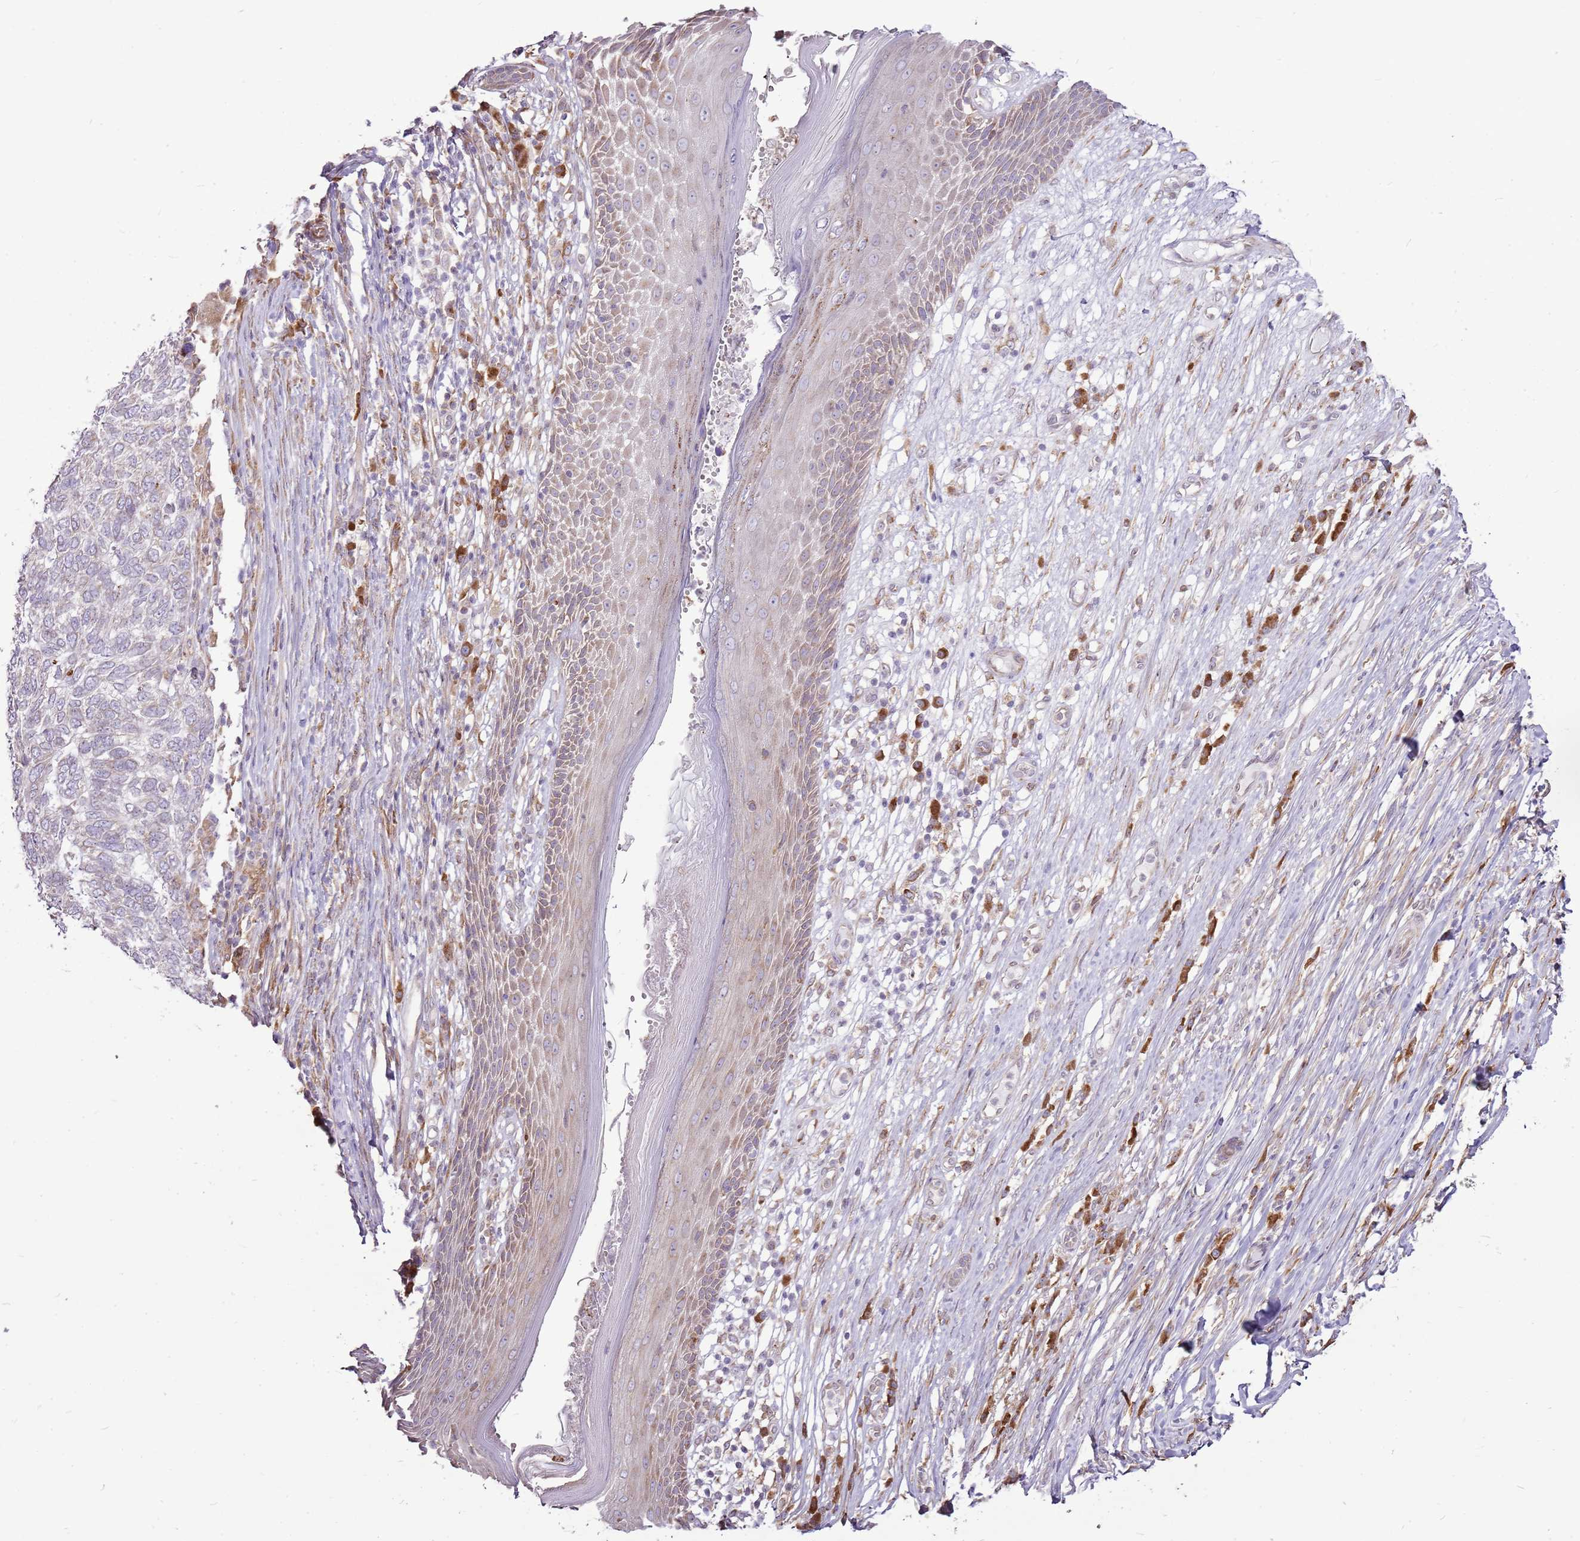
{"staining": {"intensity": "negative", "quantity": "none", "location": "none"}, "tissue": "skin cancer", "cell_type": "Tumor cells", "image_type": "cancer", "snomed": [{"axis": "morphology", "description": "Basal cell carcinoma"}, {"axis": "topography", "description": "Skin"}], "caption": "An immunohistochemistry (IHC) histopathology image of basal cell carcinoma (skin) is shown. There is no staining in tumor cells of basal cell carcinoma (skin). The staining is performed using DAB (3,3'-diaminobenzidine) brown chromogen with nuclei counter-stained in using hematoxylin.", "gene": "TMED10", "patient": {"sex": "female", "age": 65}}